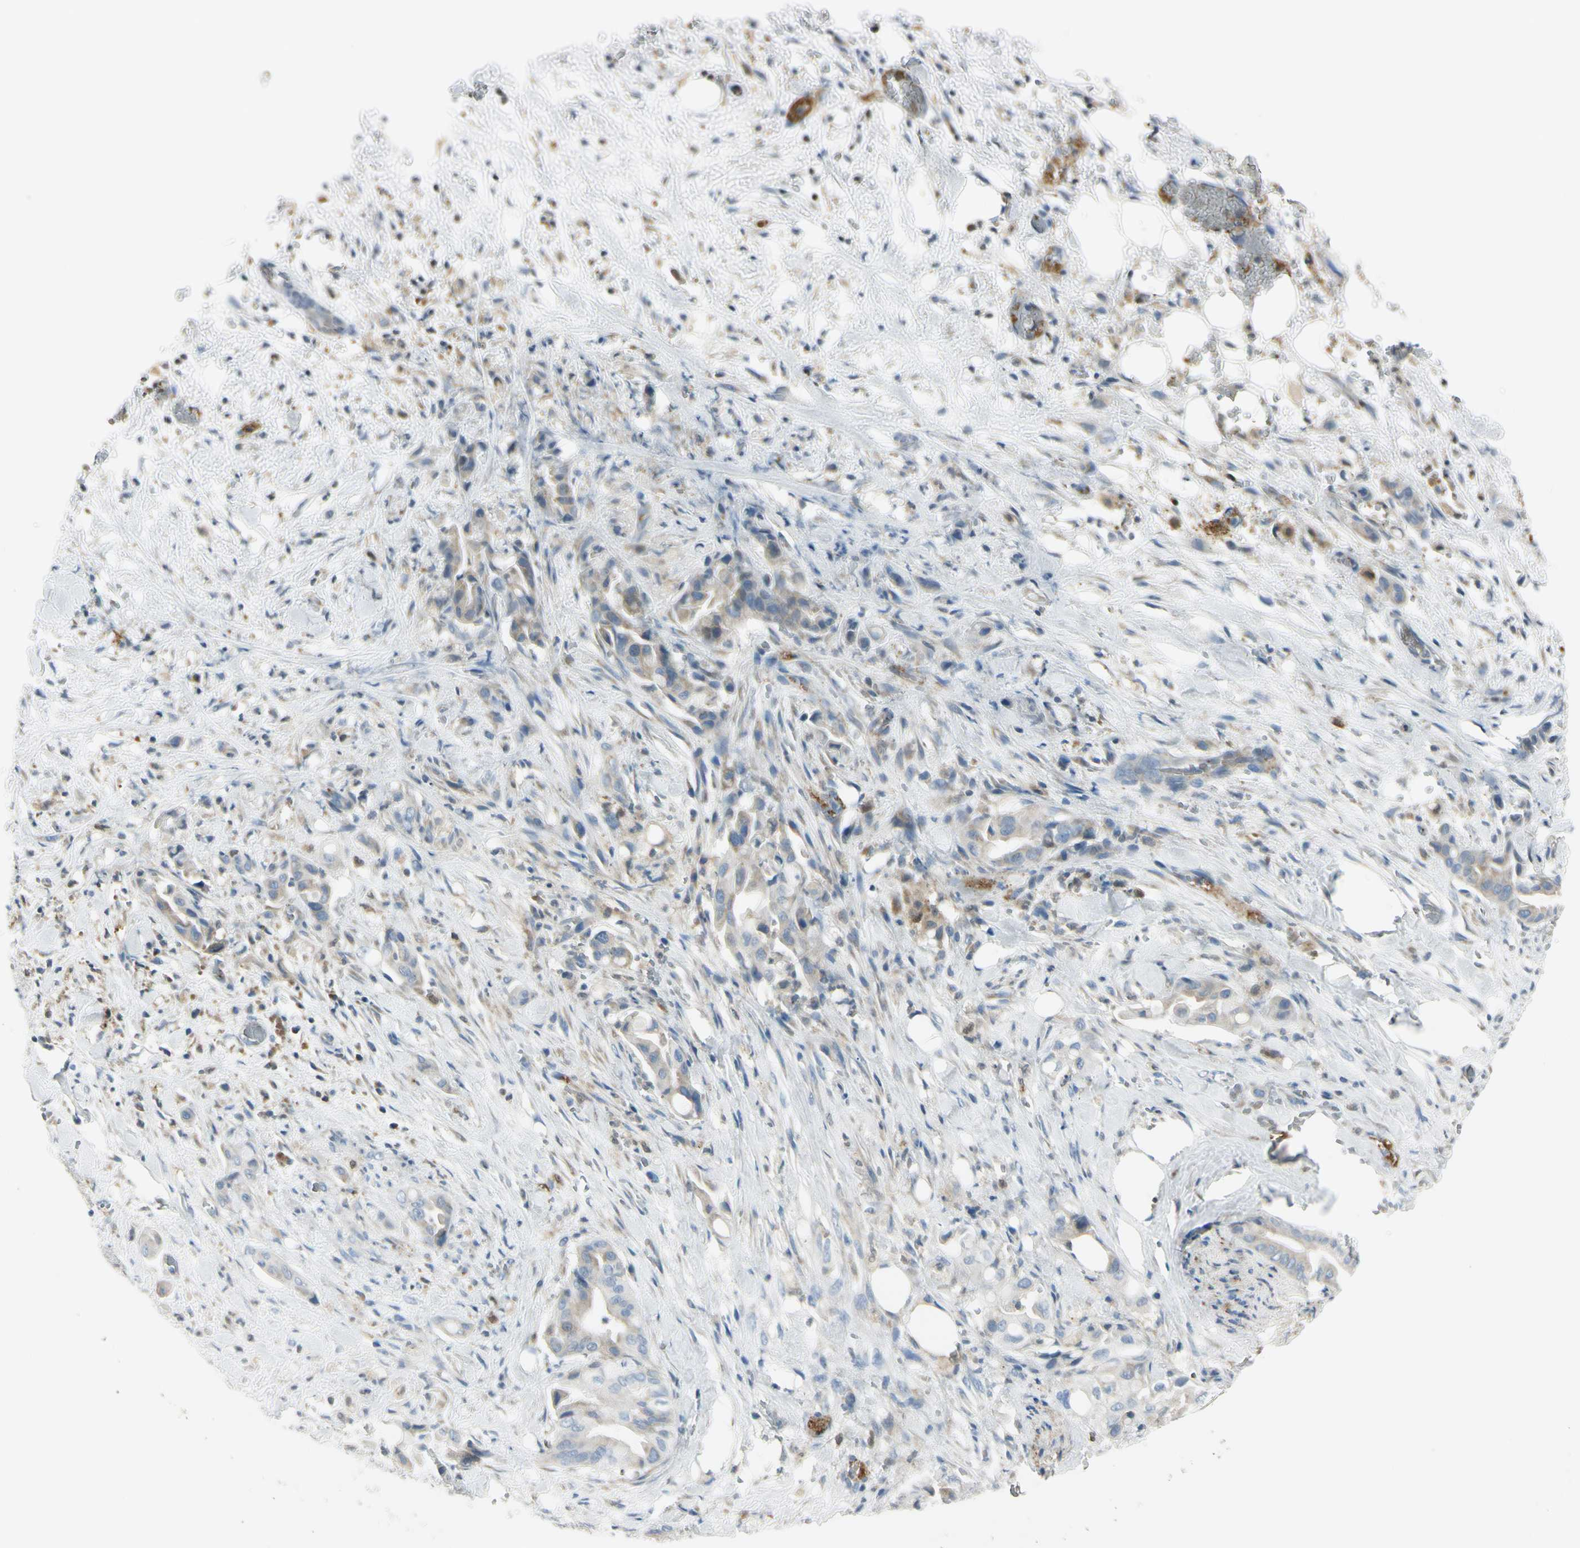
{"staining": {"intensity": "weak", "quantity": ">75%", "location": "cytoplasmic/membranous"}, "tissue": "liver cancer", "cell_type": "Tumor cells", "image_type": "cancer", "snomed": [{"axis": "morphology", "description": "Cholangiocarcinoma"}, {"axis": "topography", "description": "Liver"}], "caption": "High-magnification brightfield microscopy of cholangiocarcinoma (liver) stained with DAB (brown) and counterstained with hematoxylin (blue). tumor cells exhibit weak cytoplasmic/membranous staining is present in approximately>75% of cells. The staining is performed using DAB (3,3'-diaminobenzidine) brown chromogen to label protein expression. The nuclei are counter-stained blue using hematoxylin.", "gene": "CYRIB", "patient": {"sex": "female", "age": 68}}